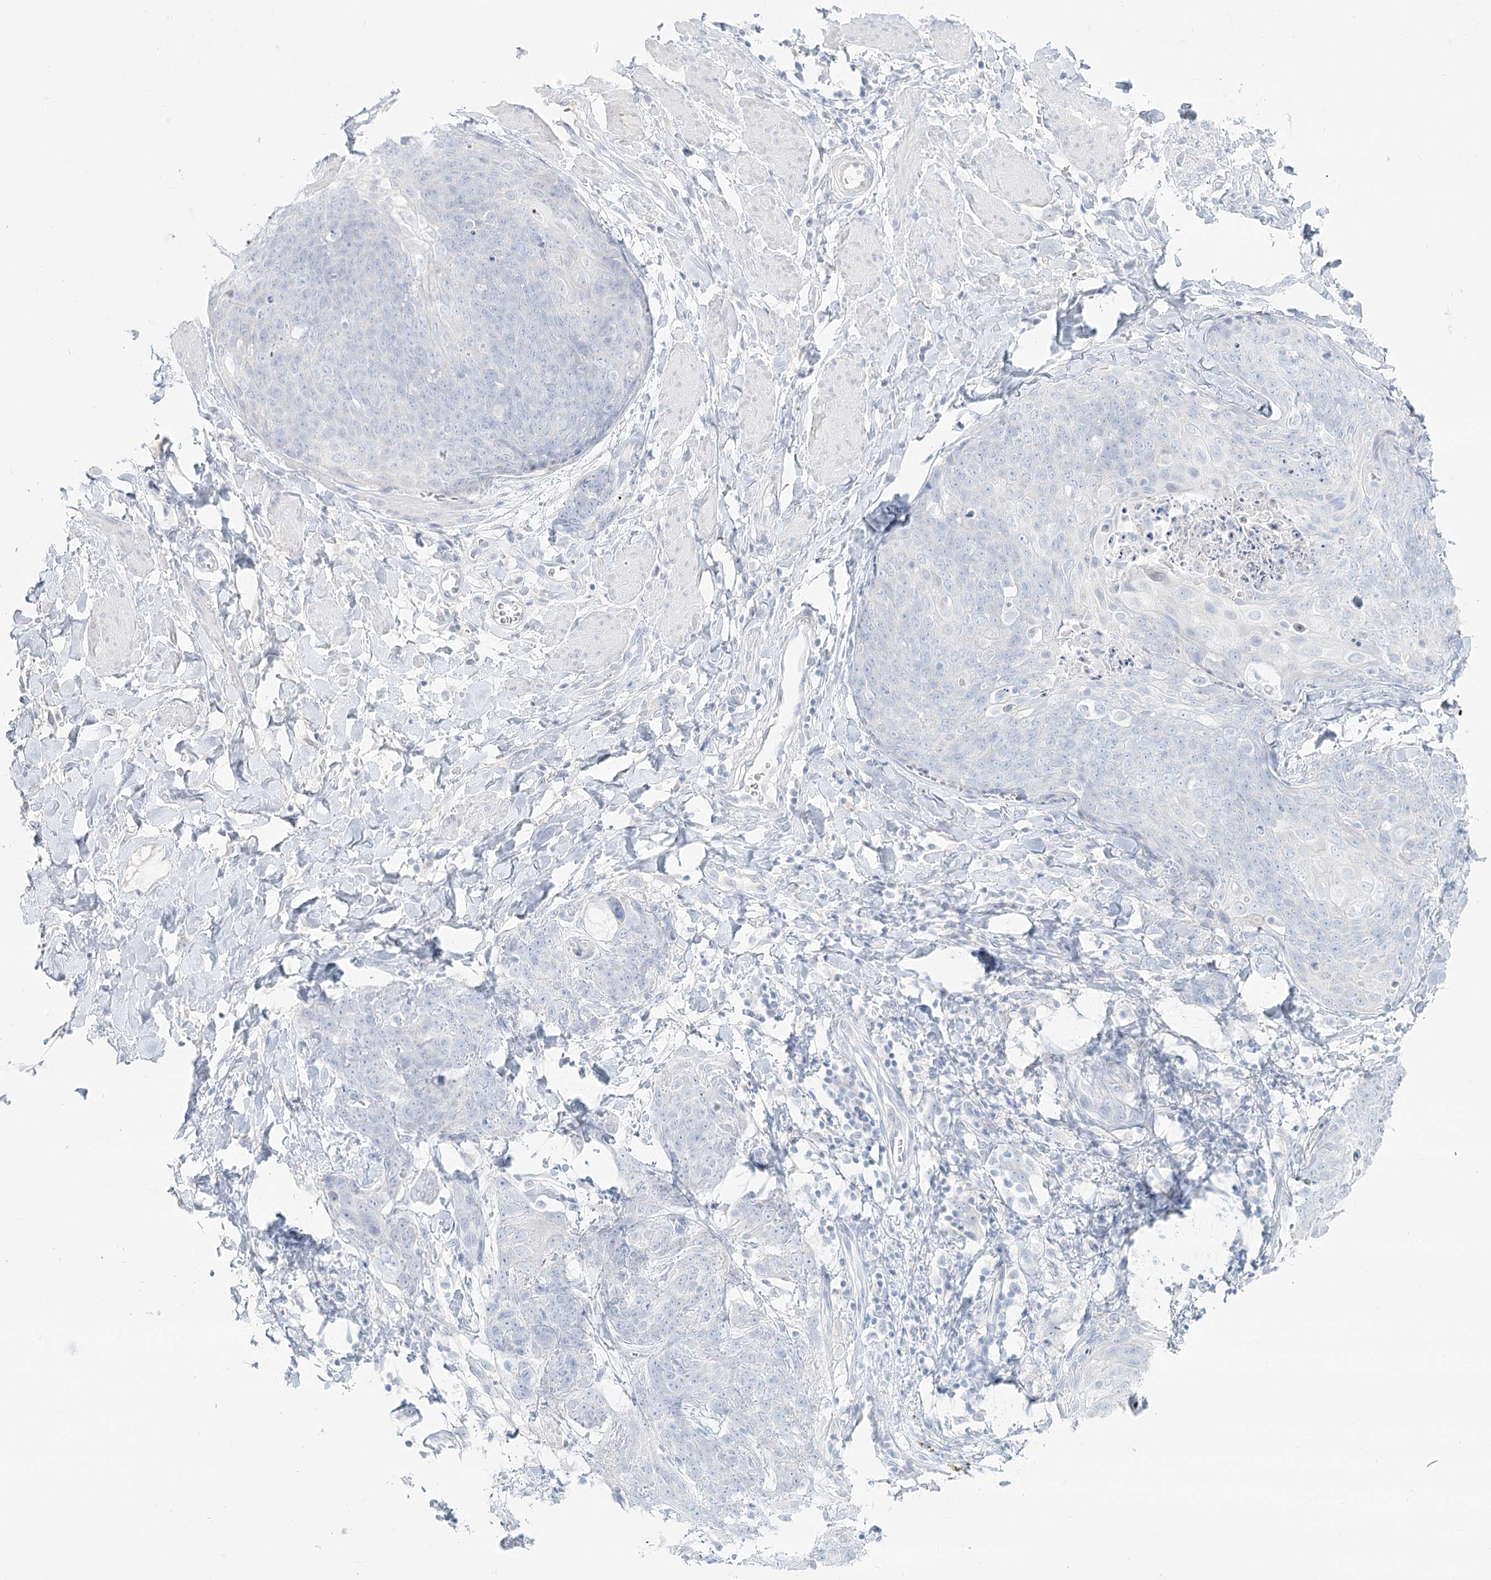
{"staining": {"intensity": "negative", "quantity": "none", "location": "none"}, "tissue": "skin cancer", "cell_type": "Tumor cells", "image_type": "cancer", "snomed": [{"axis": "morphology", "description": "Squamous cell carcinoma, NOS"}, {"axis": "topography", "description": "Skin"}, {"axis": "topography", "description": "Vulva"}], "caption": "Skin squamous cell carcinoma was stained to show a protein in brown. There is no significant expression in tumor cells.", "gene": "DMGDH", "patient": {"sex": "female", "age": 85}}